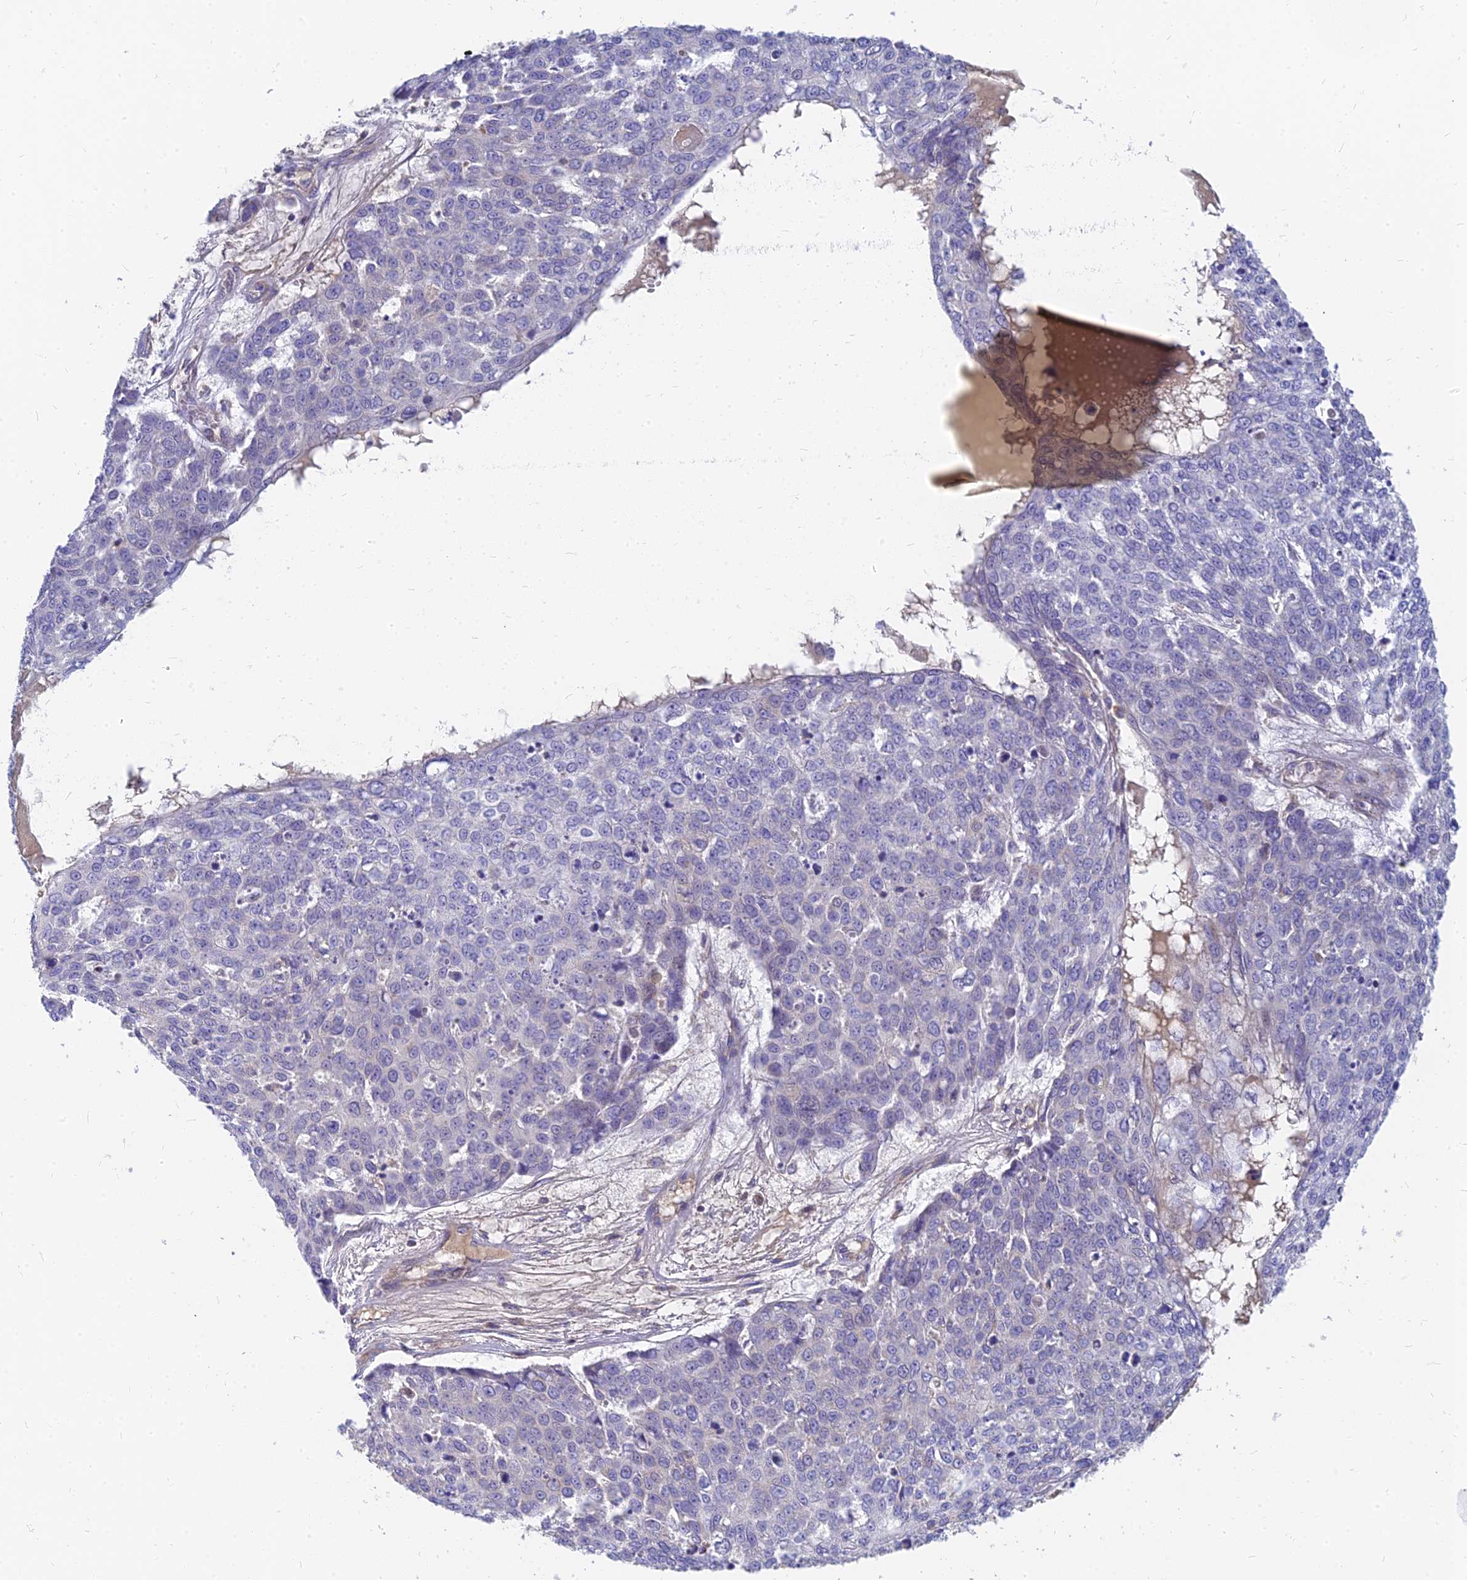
{"staining": {"intensity": "negative", "quantity": "none", "location": "none"}, "tissue": "skin cancer", "cell_type": "Tumor cells", "image_type": "cancer", "snomed": [{"axis": "morphology", "description": "Squamous cell carcinoma, NOS"}, {"axis": "topography", "description": "Skin"}], "caption": "The micrograph demonstrates no staining of tumor cells in skin squamous cell carcinoma.", "gene": "MRPL15", "patient": {"sex": "male", "age": 71}}